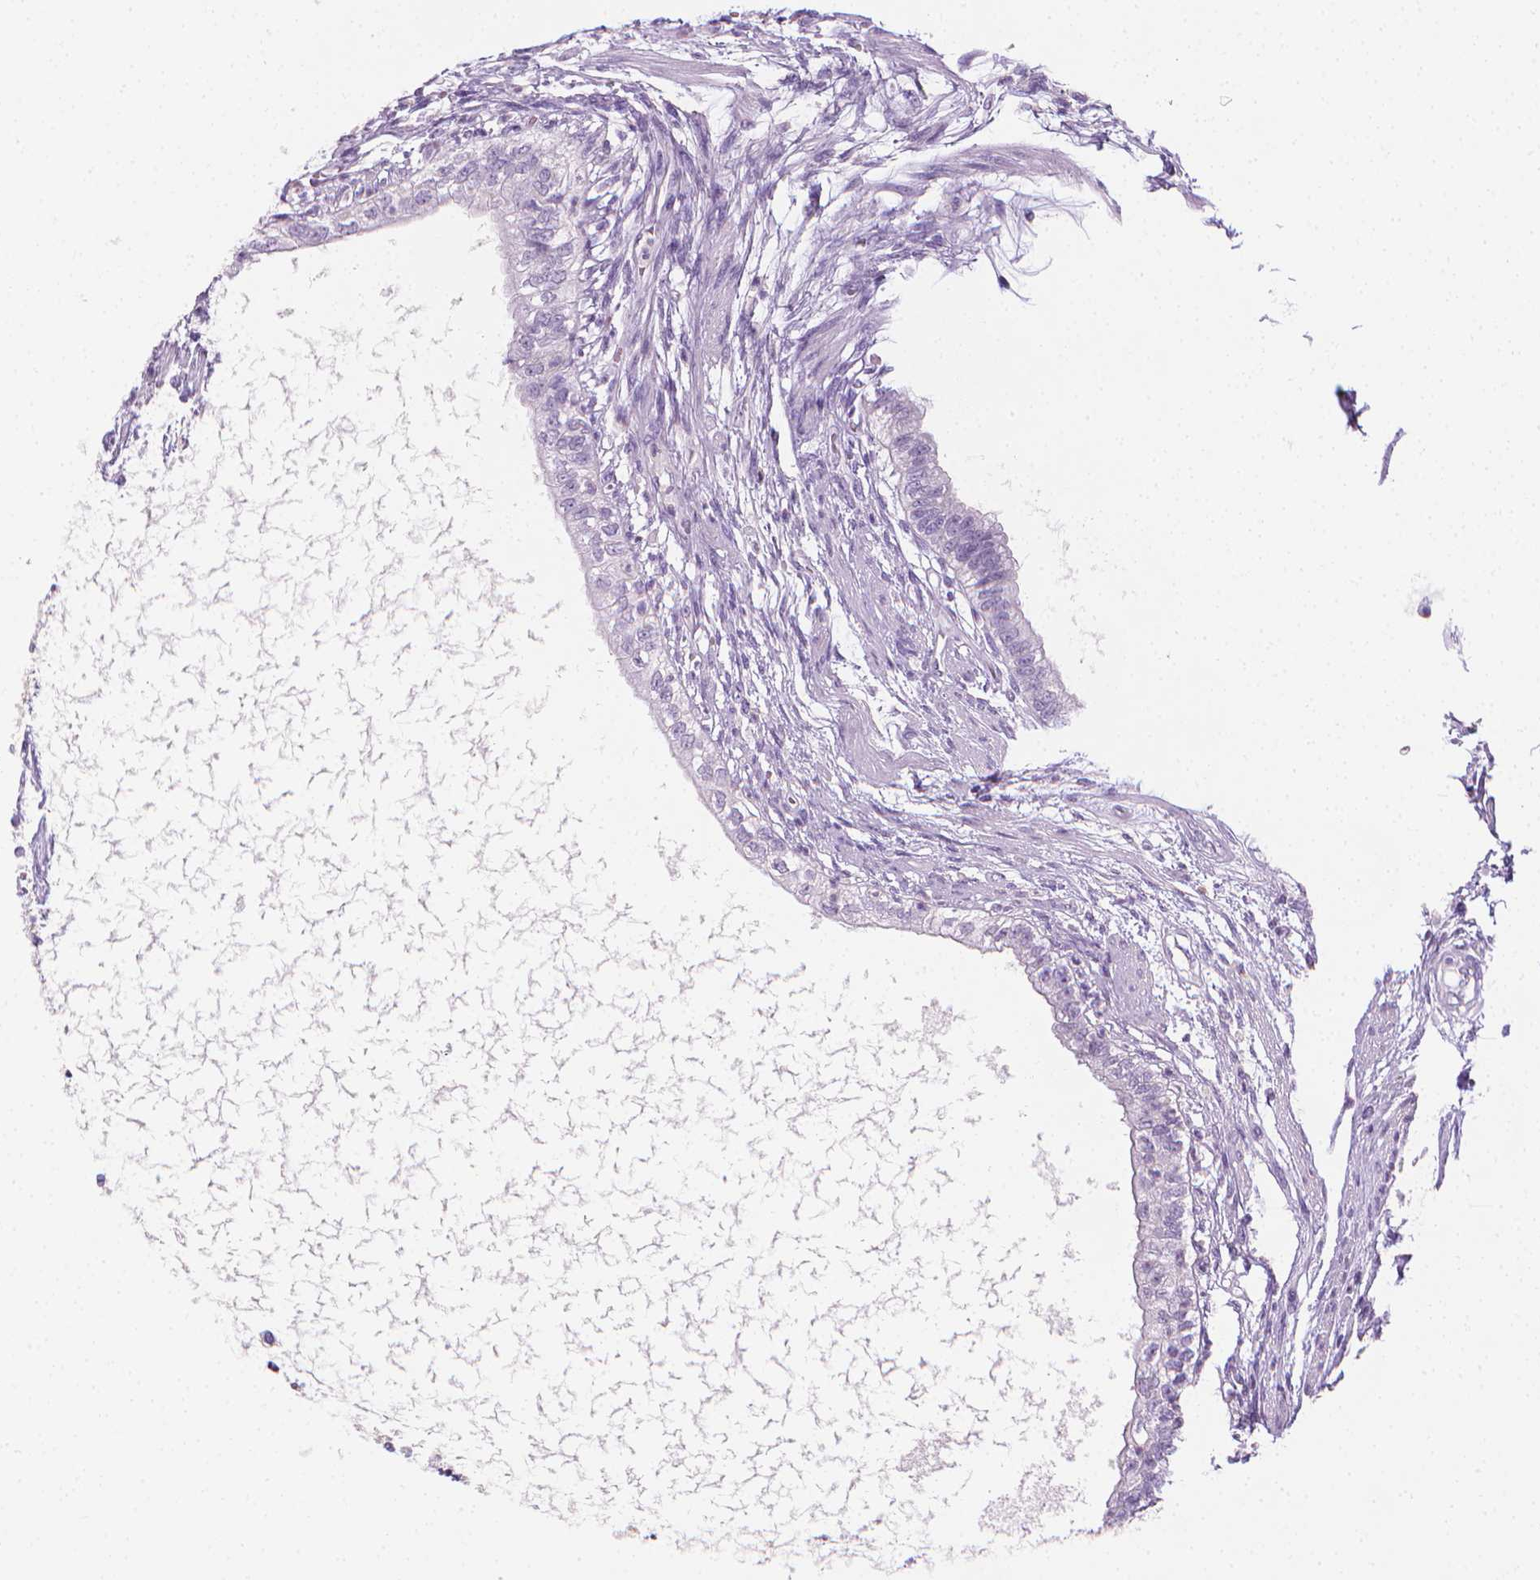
{"staining": {"intensity": "negative", "quantity": "none", "location": "none"}, "tissue": "testis cancer", "cell_type": "Tumor cells", "image_type": "cancer", "snomed": [{"axis": "morphology", "description": "Carcinoma, Embryonal, NOS"}, {"axis": "topography", "description": "Testis"}], "caption": "Tumor cells are negative for brown protein staining in testis embryonal carcinoma.", "gene": "DCAF8L1", "patient": {"sex": "male", "age": 26}}